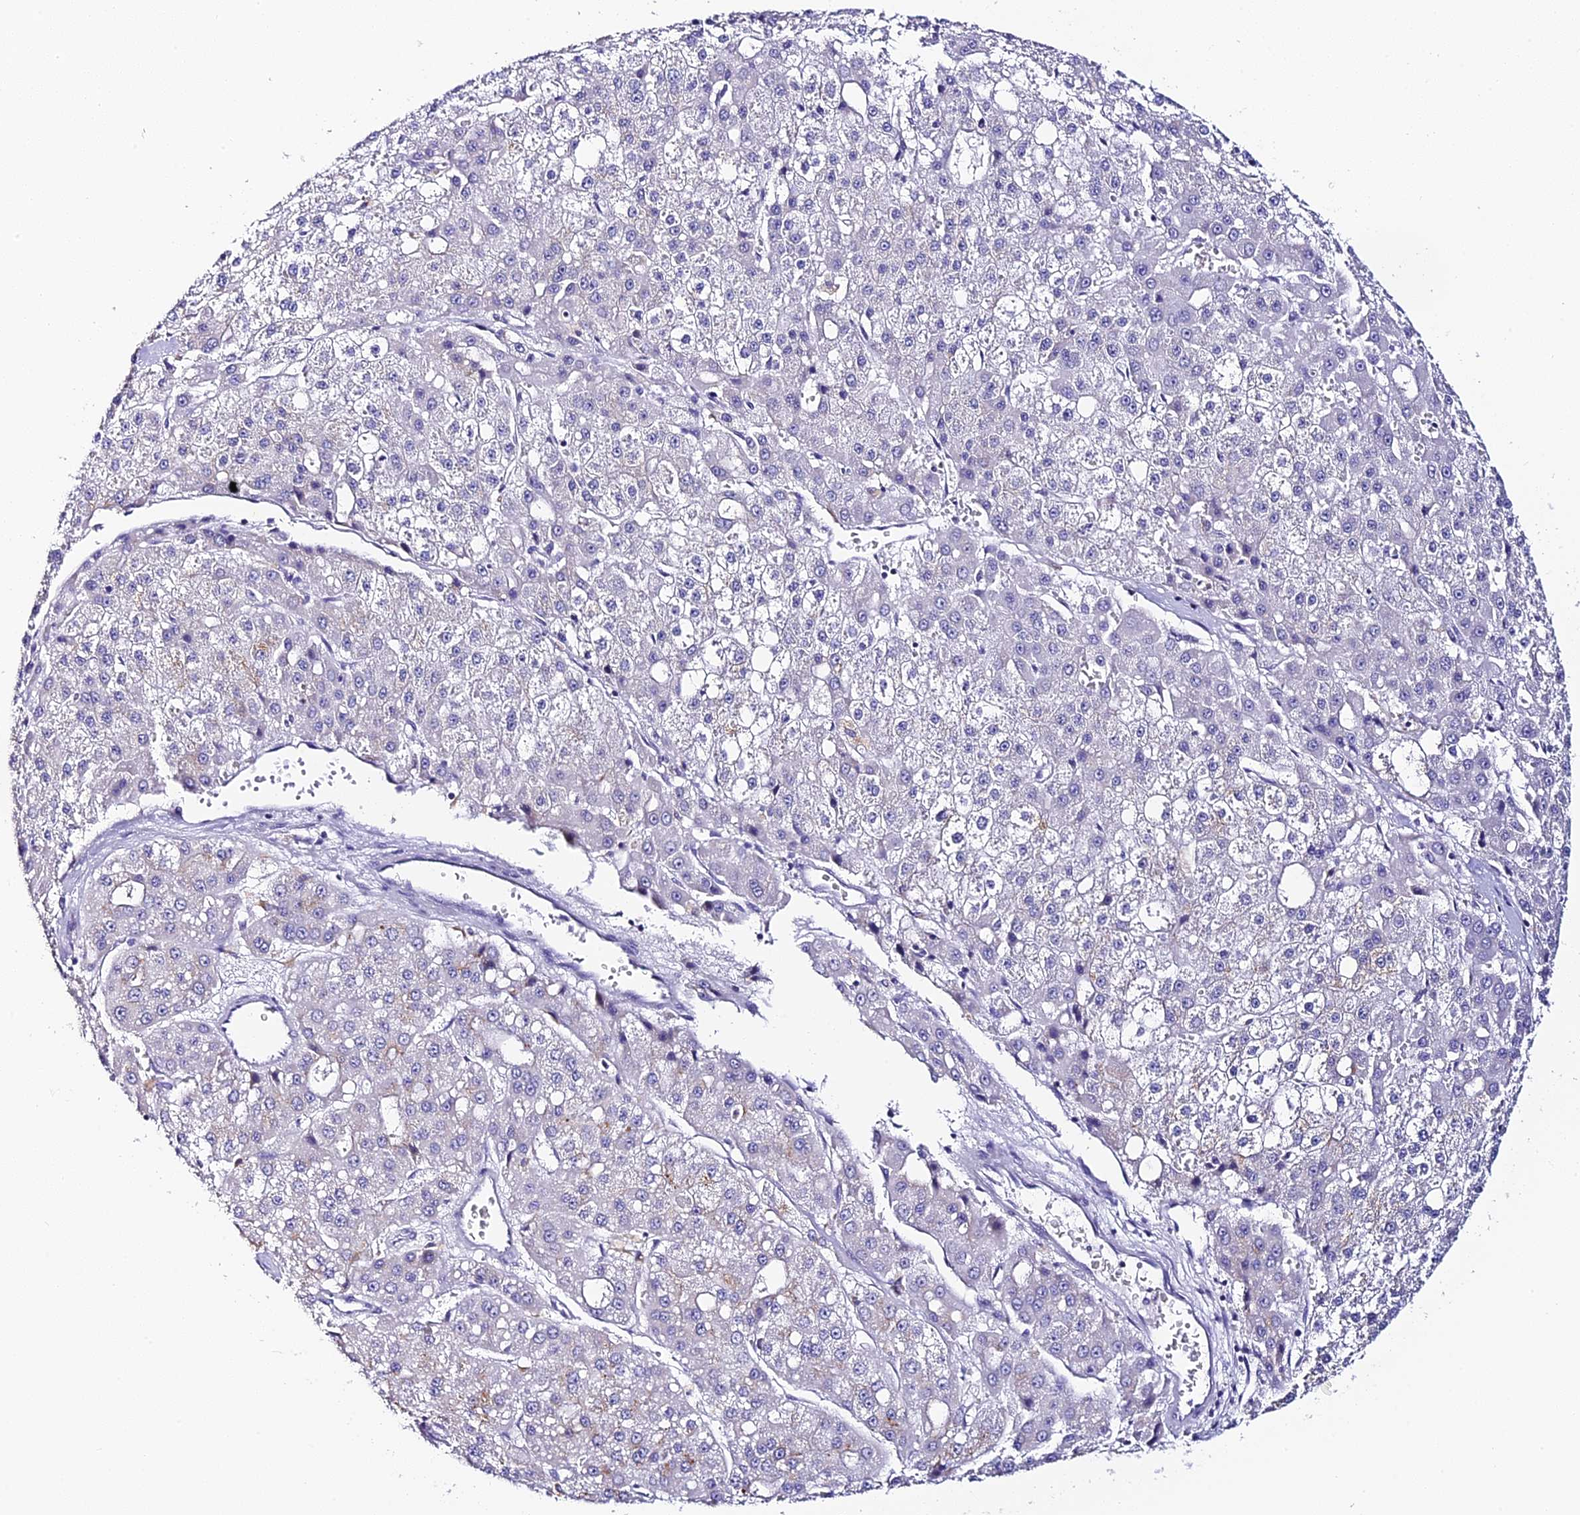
{"staining": {"intensity": "negative", "quantity": "none", "location": "none"}, "tissue": "liver cancer", "cell_type": "Tumor cells", "image_type": "cancer", "snomed": [{"axis": "morphology", "description": "Carcinoma, Hepatocellular, NOS"}, {"axis": "topography", "description": "Liver"}], "caption": "Tumor cells are negative for brown protein staining in liver cancer (hepatocellular carcinoma). (DAB immunohistochemistry with hematoxylin counter stain).", "gene": "C12orf29", "patient": {"sex": "male", "age": 47}}